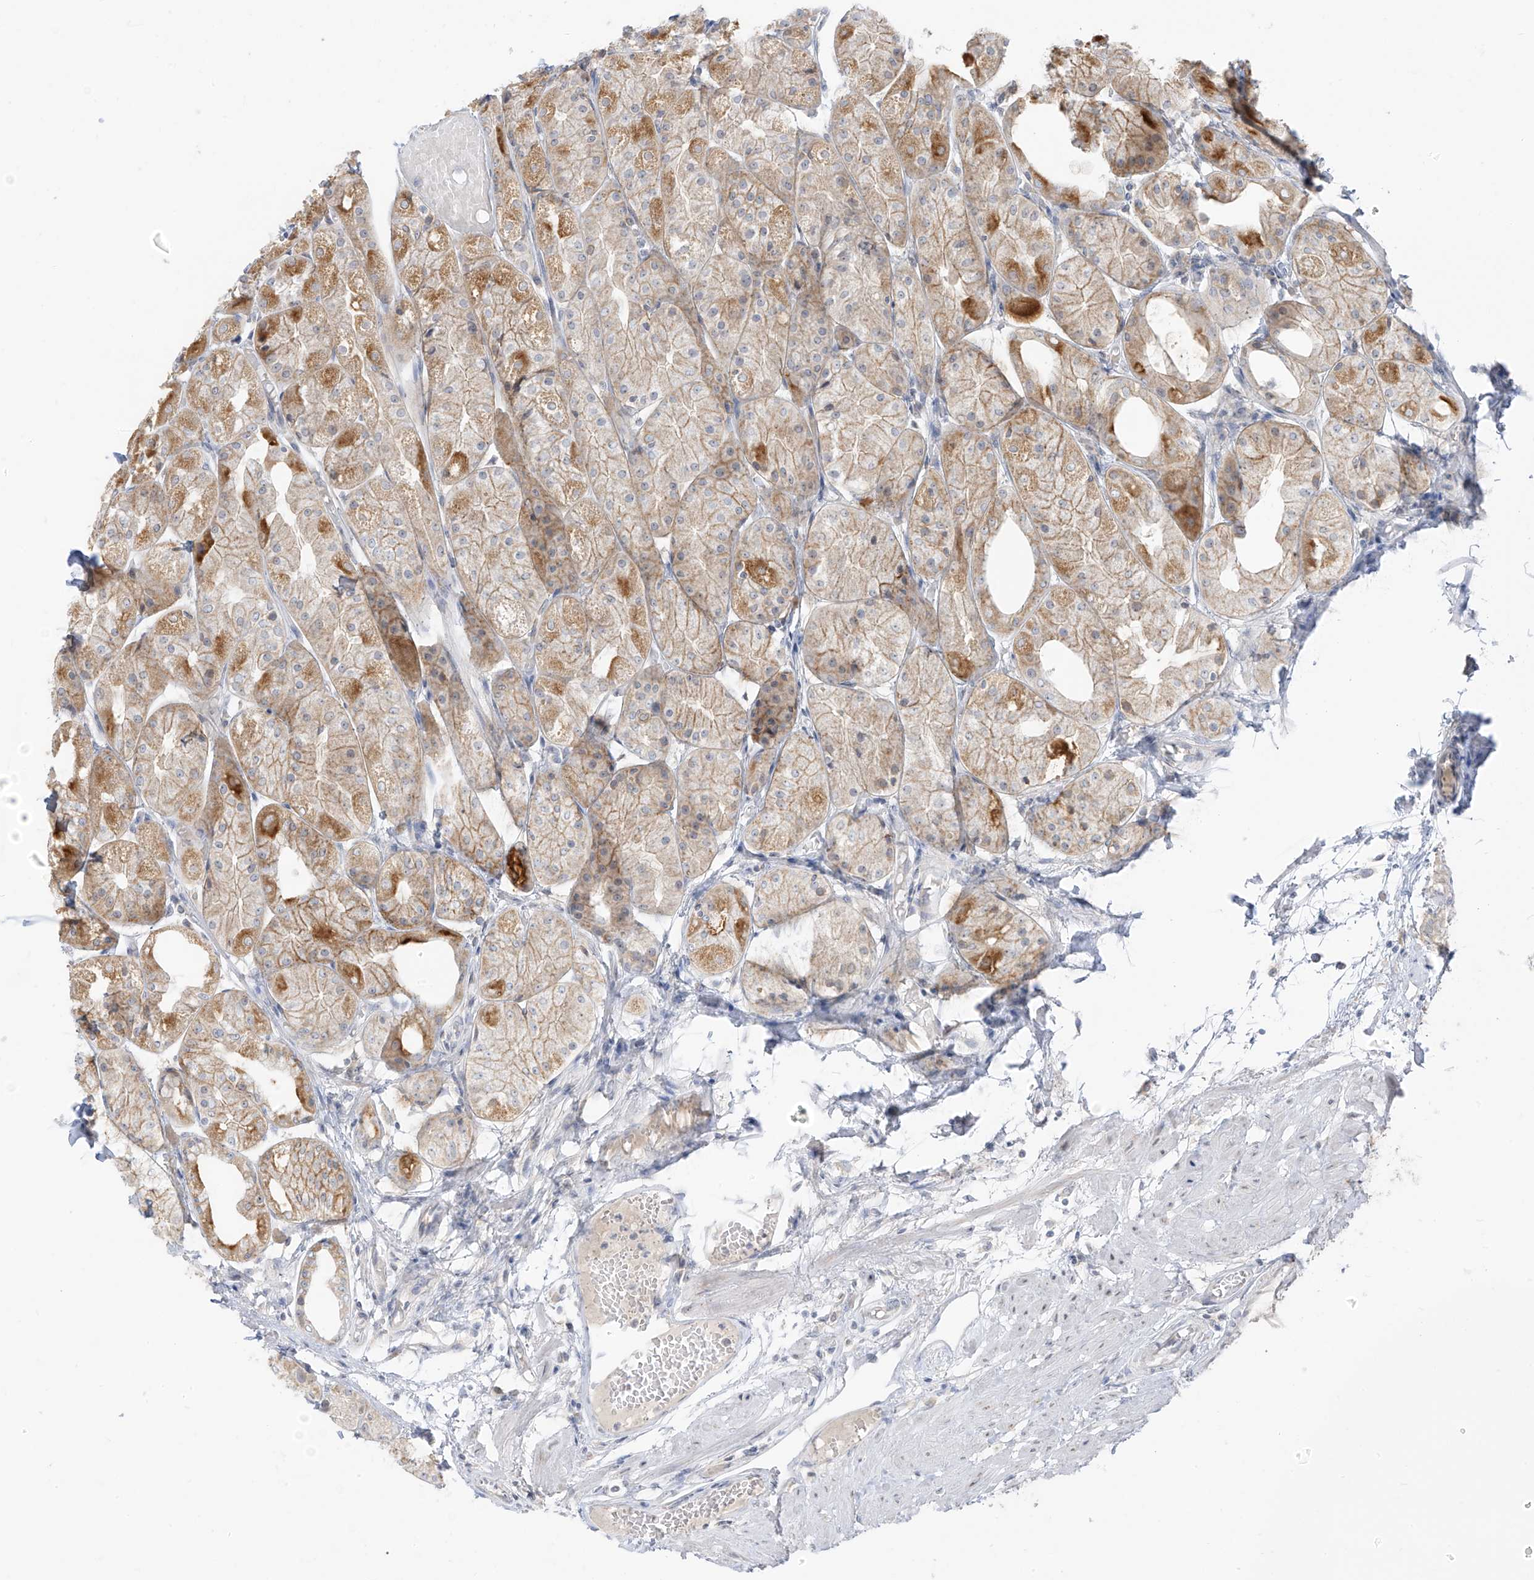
{"staining": {"intensity": "moderate", "quantity": "25%-75%", "location": "cytoplasmic/membranous"}, "tissue": "stomach", "cell_type": "Glandular cells", "image_type": "normal", "snomed": [{"axis": "morphology", "description": "Normal tissue, NOS"}, {"axis": "topography", "description": "Stomach, upper"}], "caption": "Immunohistochemistry staining of benign stomach, which exhibits medium levels of moderate cytoplasmic/membranous positivity in approximately 25%-75% of glandular cells indicating moderate cytoplasmic/membranous protein expression. The staining was performed using DAB (3,3'-diaminobenzidine) (brown) for protein detection and nuclei were counterstained in hematoxylin (blue).", "gene": "C2orf42", "patient": {"sex": "male", "age": 72}}